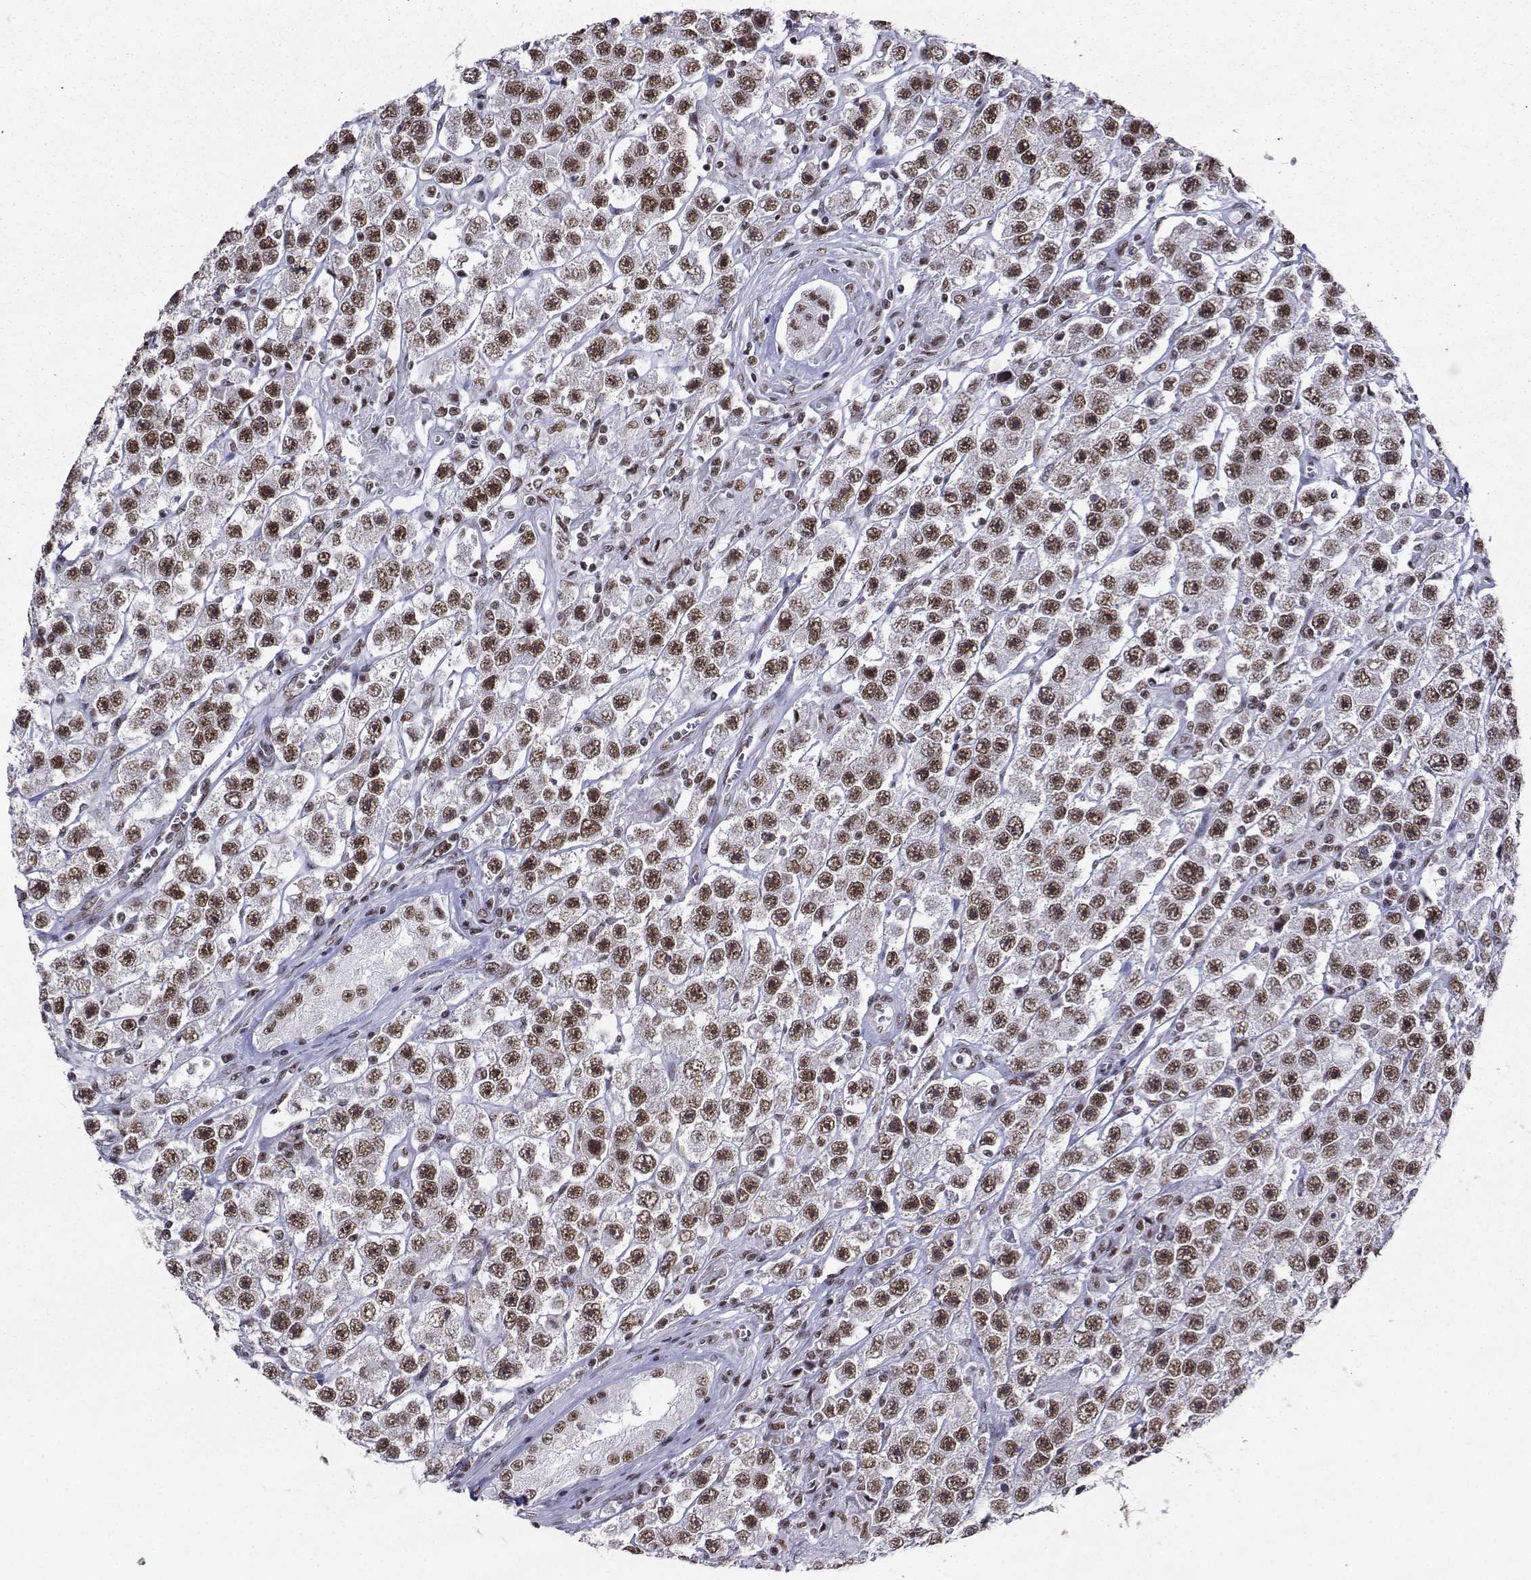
{"staining": {"intensity": "moderate", "quantity": "25%-75%", "location": "nuclear"}, "tissue": "testis cancer", "cell_type": "Tumor cells", "image_type": "cancer", "snomed": [{"axis": "morphology", "description": "Seminoma, NOS"}, {"axis": "topography", "description": "Testis"}], "caption": "A brown stain shows moderate nuclear expression of a protein in human testis seminoma tumor cells. Using DAB (brown) and hematoxylin (blue) stains, captured at high magnification using brightfield microscopy.", "gene": "SNRPB2", "patient": {"sex": "male", "age": 45}}